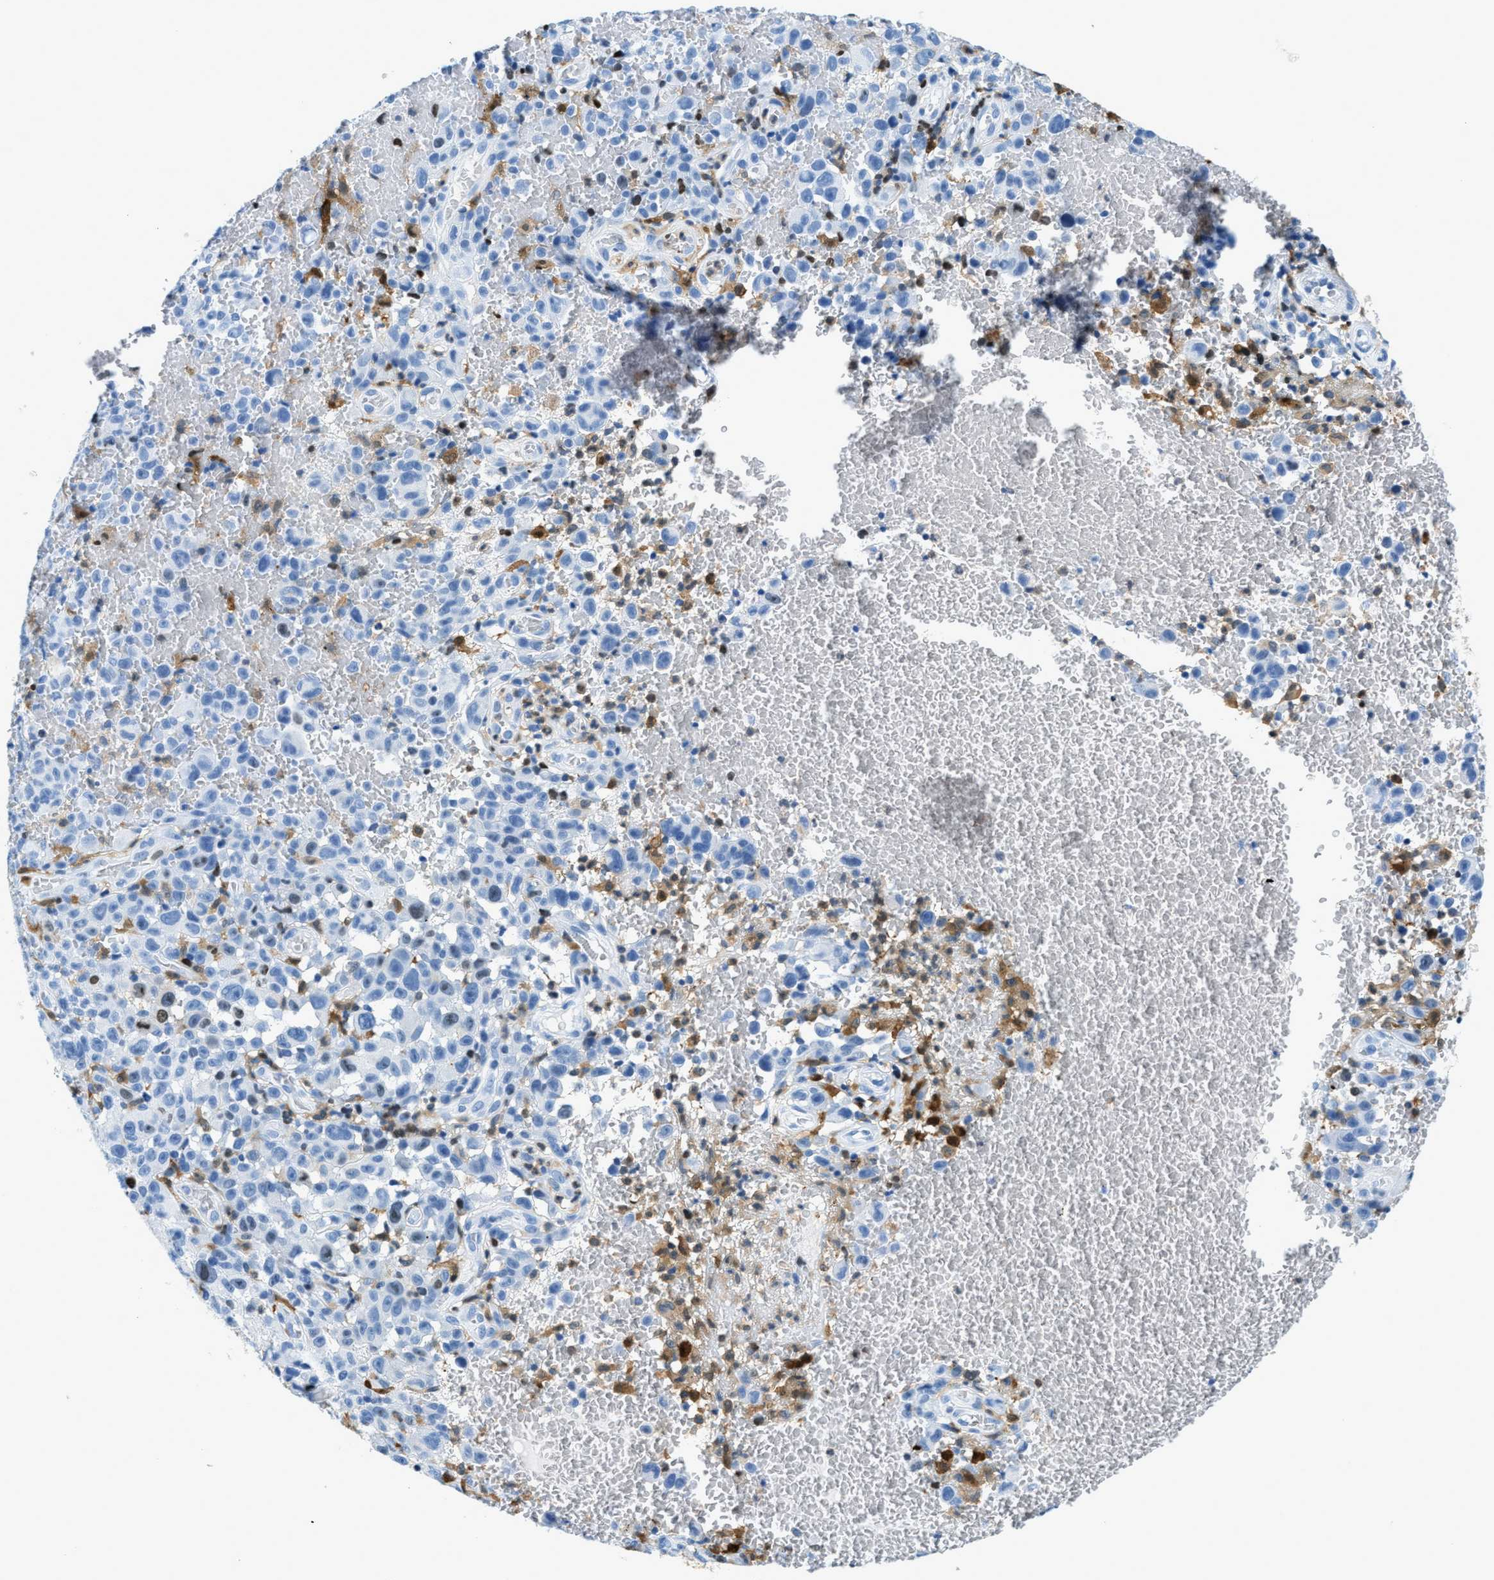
{"staining": {"intensity": "negative", "quantity": "none", "location": "none"}, "tissue": "melanoma", "cell_type": "Tumor cells", "image_type": "cancer", "snomed": [{"axis": "morphology", "description": "Malignant melanoma, NOS"}, {"axis": "topography", "description": "Skin"}], "caption": "This is a image of immunohistochemistry staining of melanoma, which shows no staining in tumor cells.", "gene": "CAPG", "patient": {"sex": "female", "age": 82}}